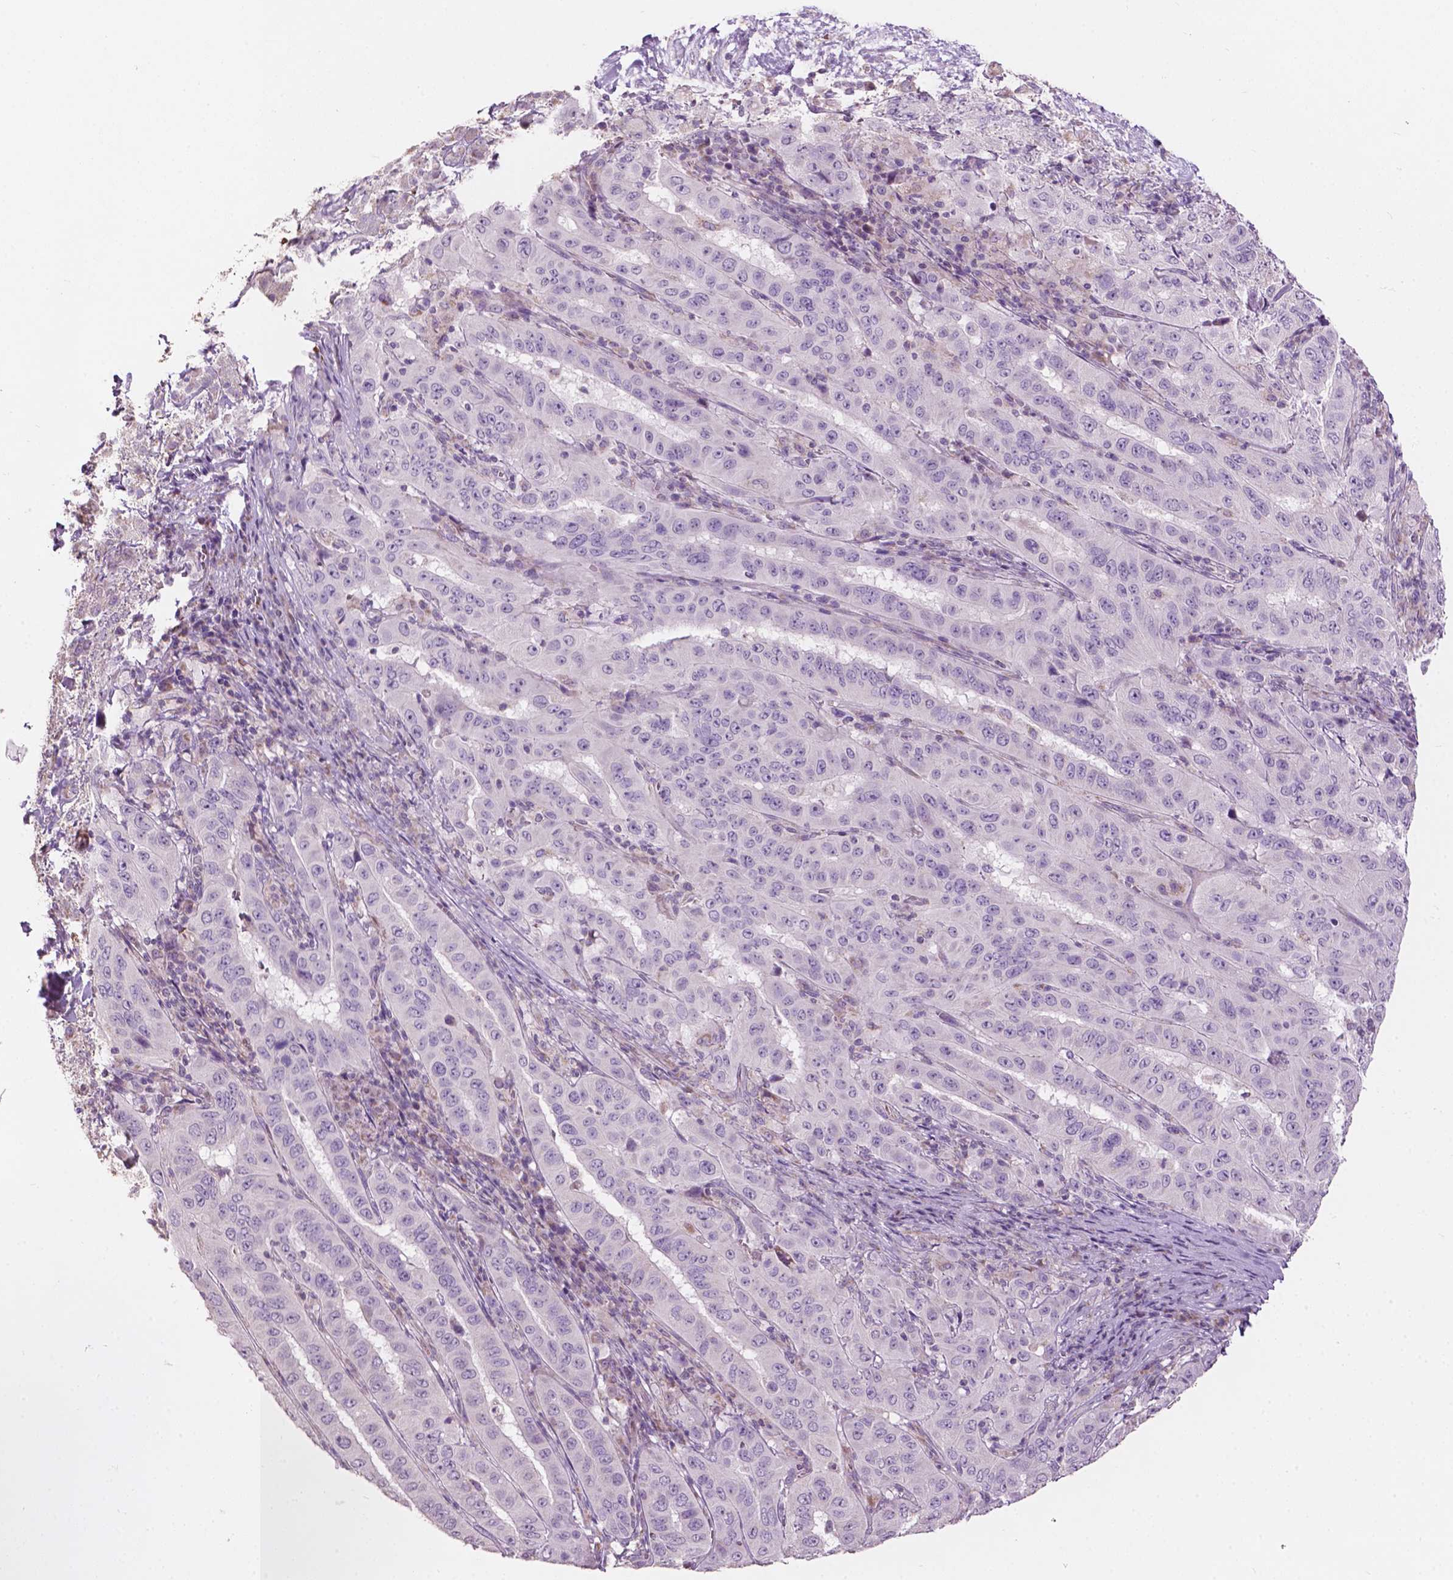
{"staining": {"intensity": "negative", "quantity": "none", "location": "none"}, "tissue": "pancreatic cancer", "cell_type": "Tumor cells", "image_type": "cancer", "snomed": [{"axis": "morphology", "description": "Adenocarcinoma, NOS"}, {"axis": "topography", "description": "Pancreas"}], "caption": "Immunohistochemical staining of adenocarcinoma (pancreatic) reveals no significant positivity in tumor cells. (Brightfield microscopy of DAB immunohistochemistry at high magnification).", "gene": "NDUFS1", "patient": {"sex": "male", "age": 63}}